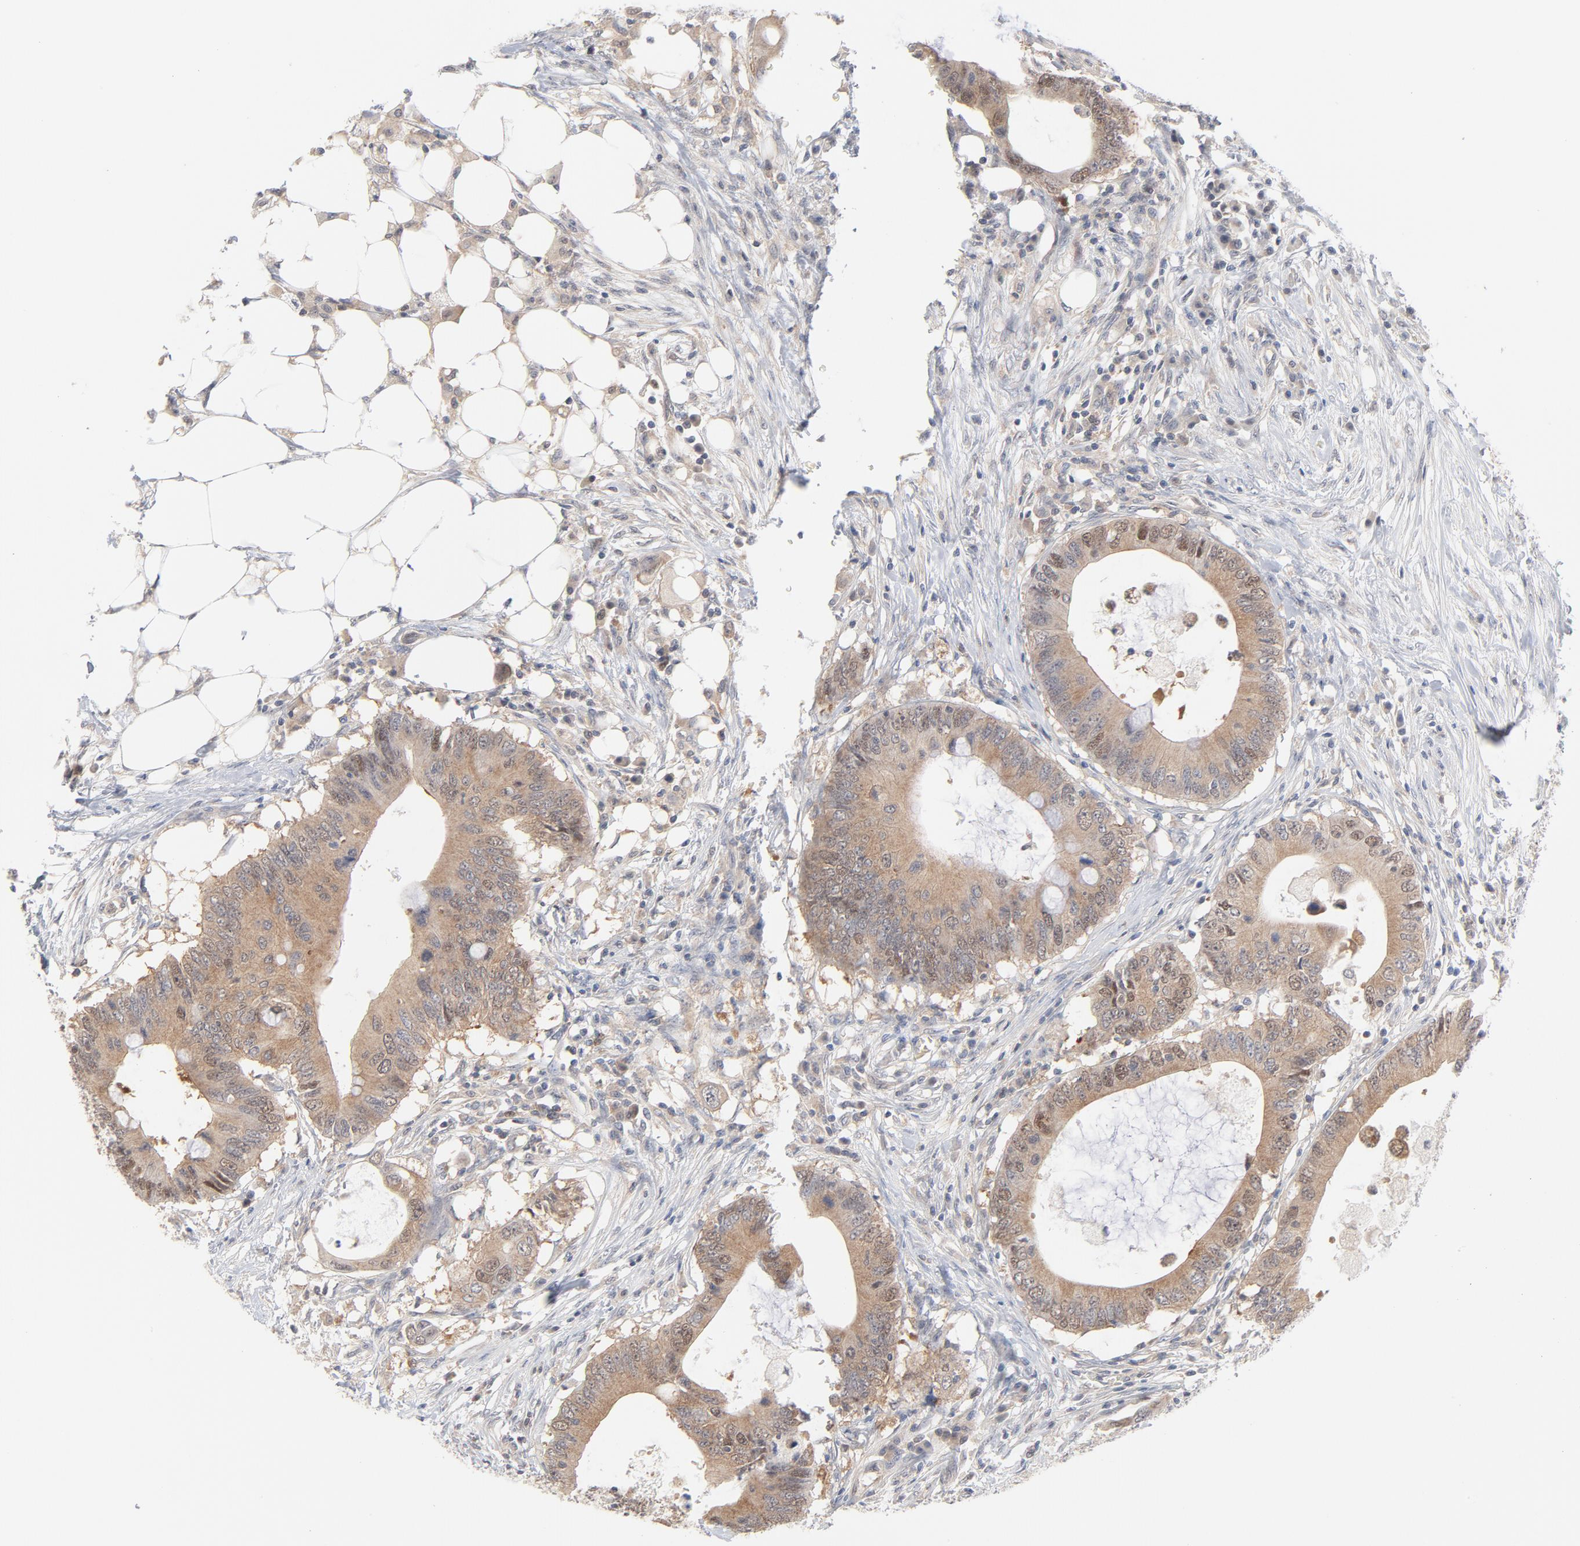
{"staining": {"intensity": "moderate", "quantity": "<25%", "location": "cytoplasmic/membranous,nuclear"}, "tissue": "colorectal cancer", "cell_type": "Tumor cells", "image_type": "cancer", "snomed": [{"axis": "morphology", "description": "Adenocarcinoma, NOS"}, {"axis": "topography", "description": "Colon"}], "caption": "Moderate cytoplasmic/membranous and nuclear protein expression is identified in approximately <25% of tumor cells in colorectal adenocarcinoma.", "gene": "UBL4A", "patient": {"sex": "male", "age": 71}}